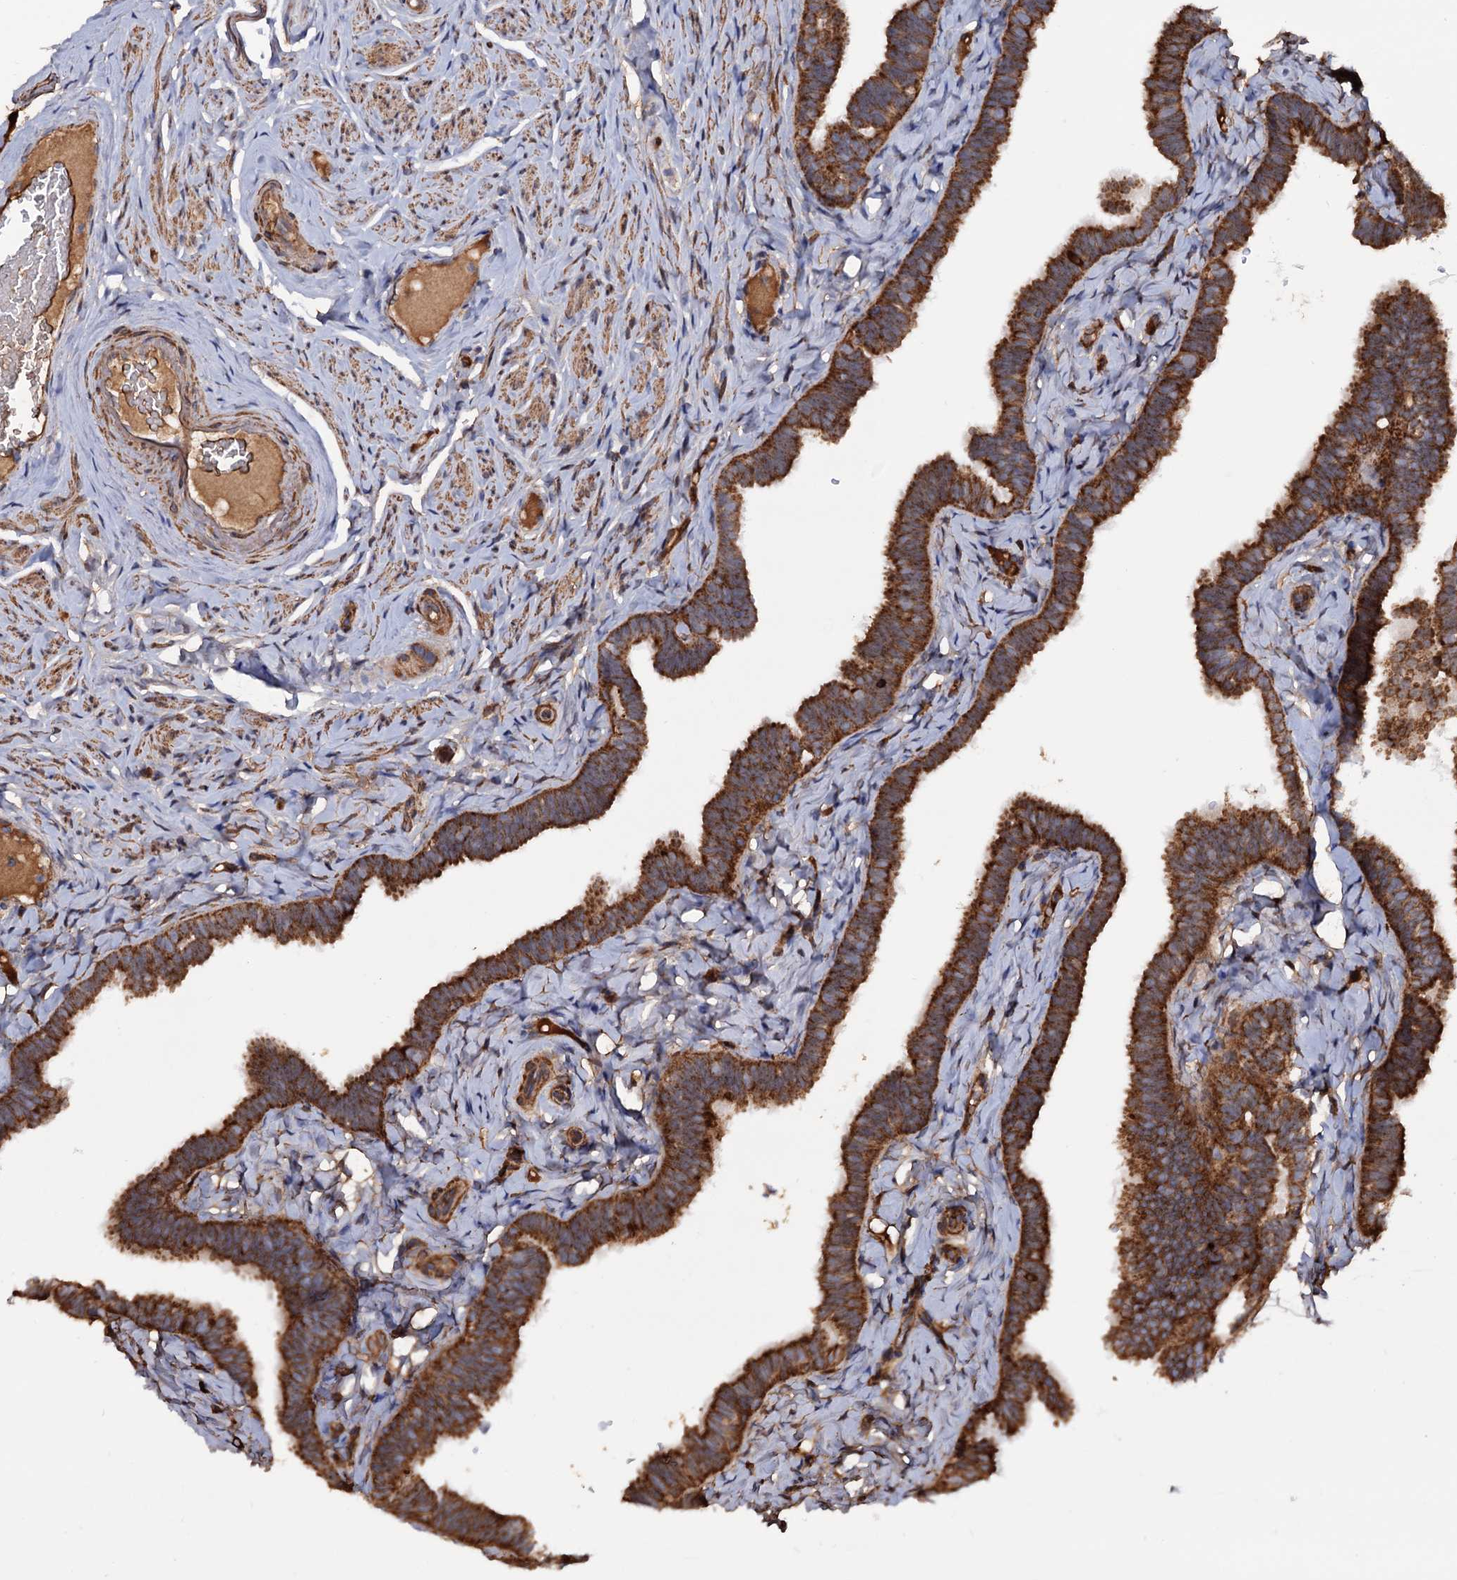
{"staining": {"intensity": "strong", "quantity": ">75%", "location": "cytoplasmic/membranous"}, "tissue": "fallopian tube", "cell_type": "Glandular cells", "image_type": "normal", "snomed": [{"axis": "morphology", "description": "Normal tissue, NOS"}, {"axis": "topography", "description": "Fallopian tube"}], "caption": "Fallopian tube stained for a protein displays strong cytoplasmic/membranous positivity in glandular cells. (DAB (3,3'-diaminobenzidine) IHC with brightfield microscopy, high magnification).", "gene": "MRPL42", "patient": {"sex": "female", "age": 65}}